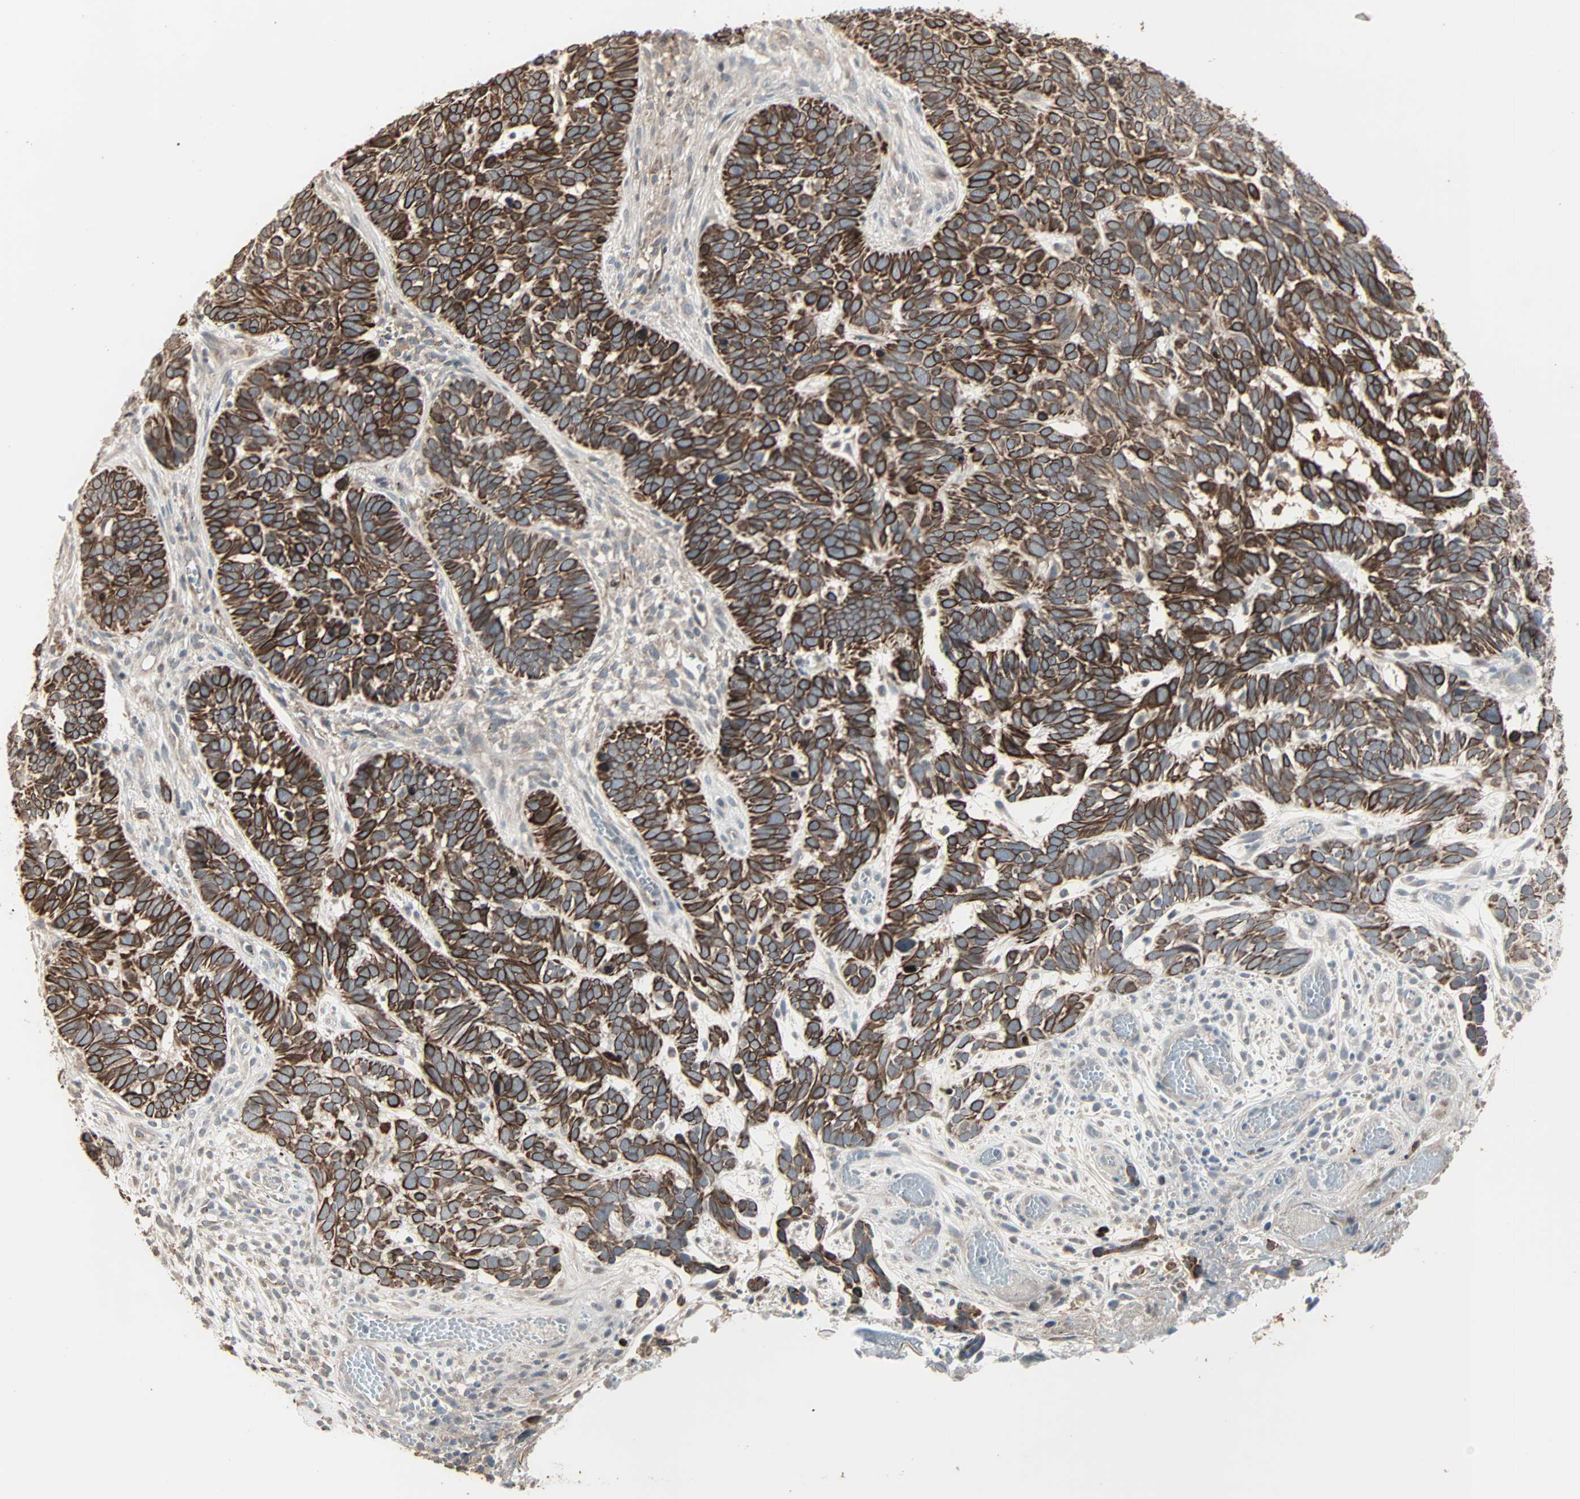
{"staining": {"intensity": "strong", "quantity": ">75%", "location": "cytoplasmic/membranous"}, "tissue": "skin cancer", "cell_type": "Tumor cells", "image_type": "cancer", "snomed": [{"axis": "morphology", "description": "Basal cell carcinoma"}, {"axis": "topography", "description": "Skin"}], "caption": "A photomicrograph of skin cancer (basal cell carcinoma) stained for a protein displays strong cytoplasmic/membranous brown staining in tumor cells. (DAB = brown stain, brightfield microscopy at high magnification).", "gene": "CALCRL", "patient": {"sex": "male", "age": 87}}